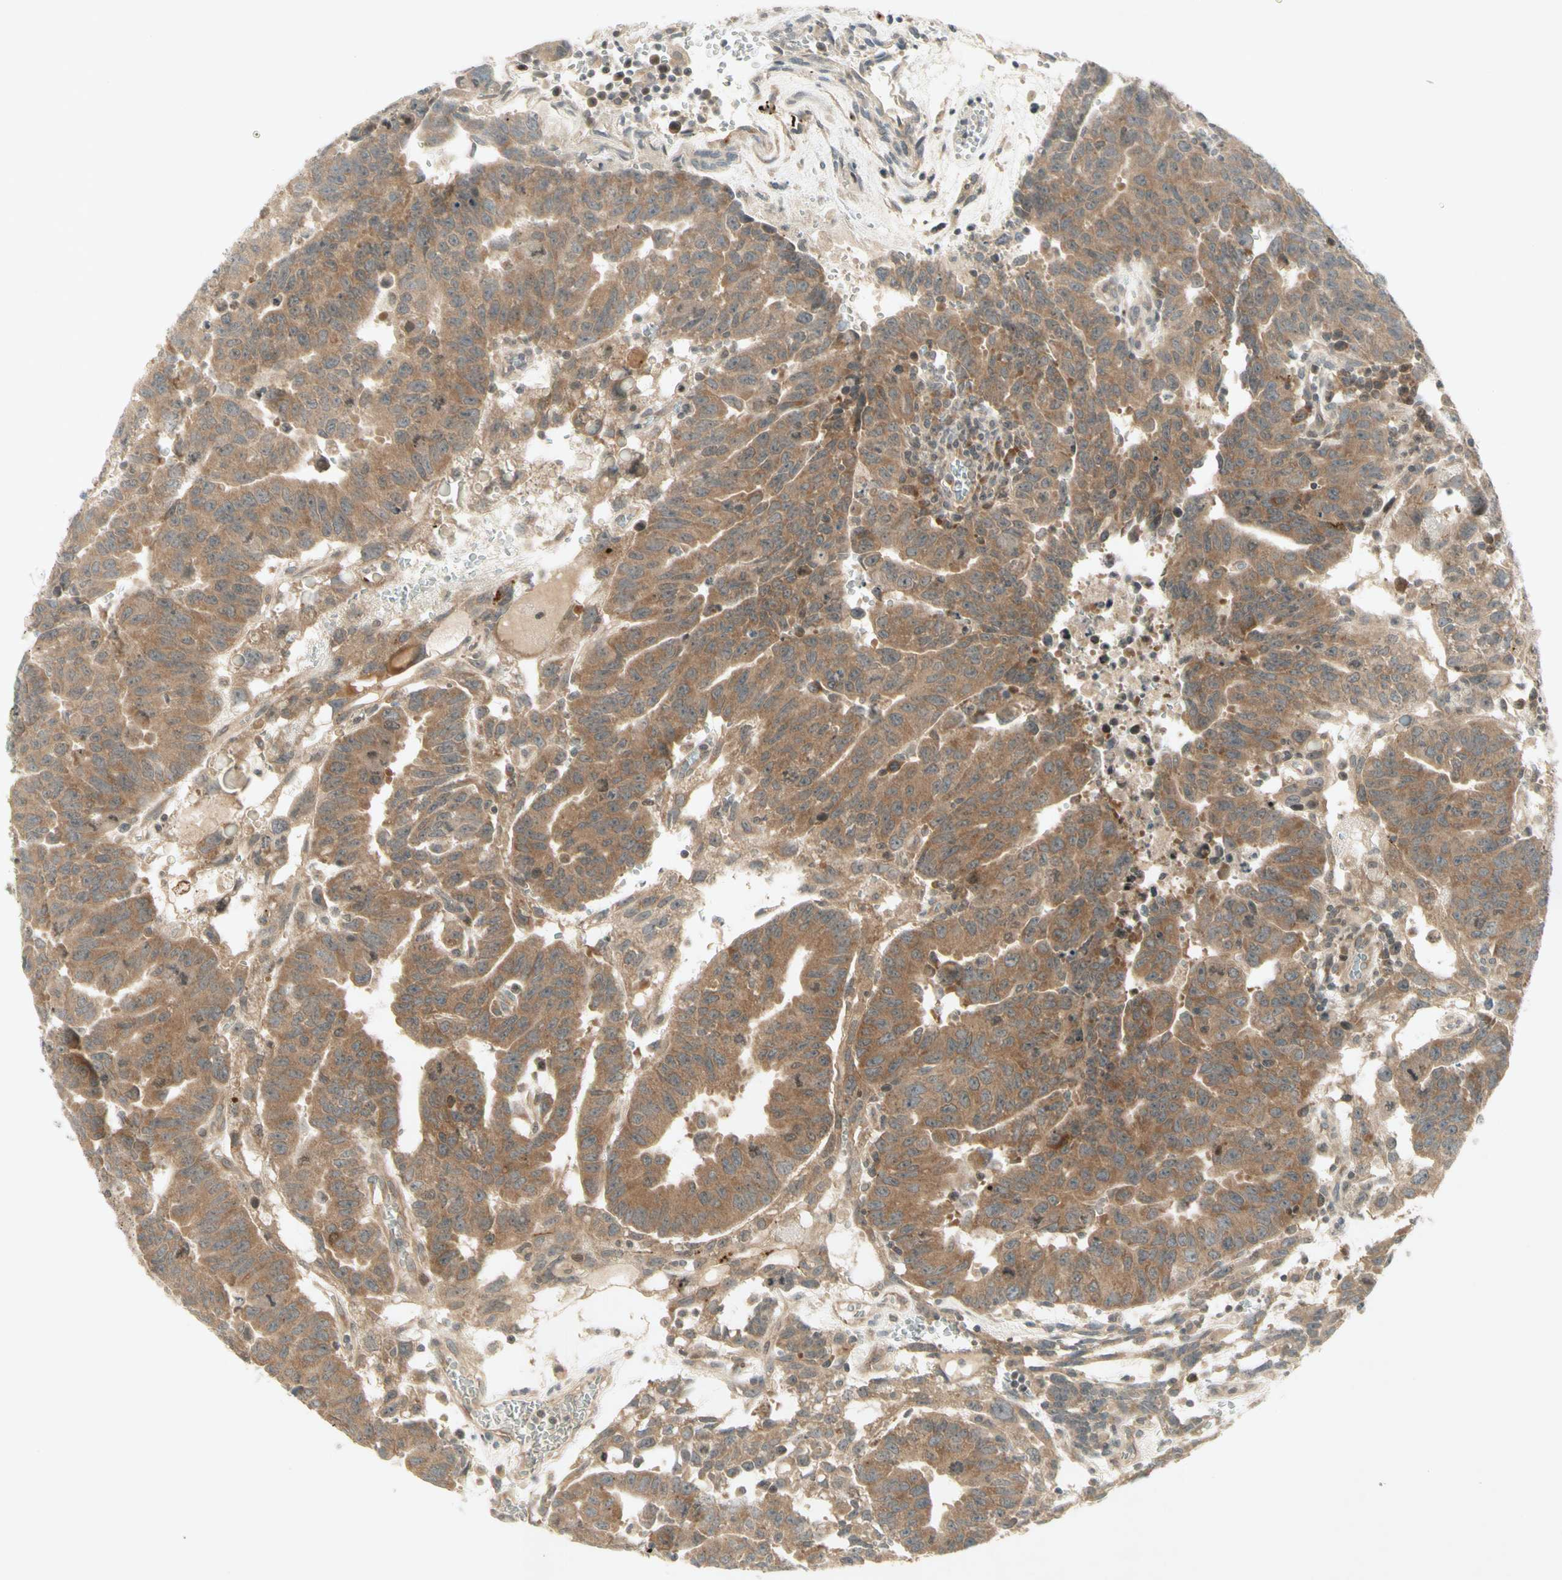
{"staining": {"intensity": "moderate", "quantity": "25%-75%", "location": "cytoplasmic/membranous"}, "tissue": "testis cancer", "cell_type": "Tumor cells", "image_type": "cancer", "snomed": [{"axis": "morphology", "description": "Seminoma, NOS"}, {"axis": "morphology", "description": "Carcinoma, Embryonal, NOS"}, {"axis": "topography", "description": "Testis"}], "caption": "This is an image of immunohistochemistry staining of seminoma (testis), which shows moderate expression in the cytoplasmic/membranous of tumor cells.", "gene": "ETF1", "patient": {"sex": "male", "age": 52}}